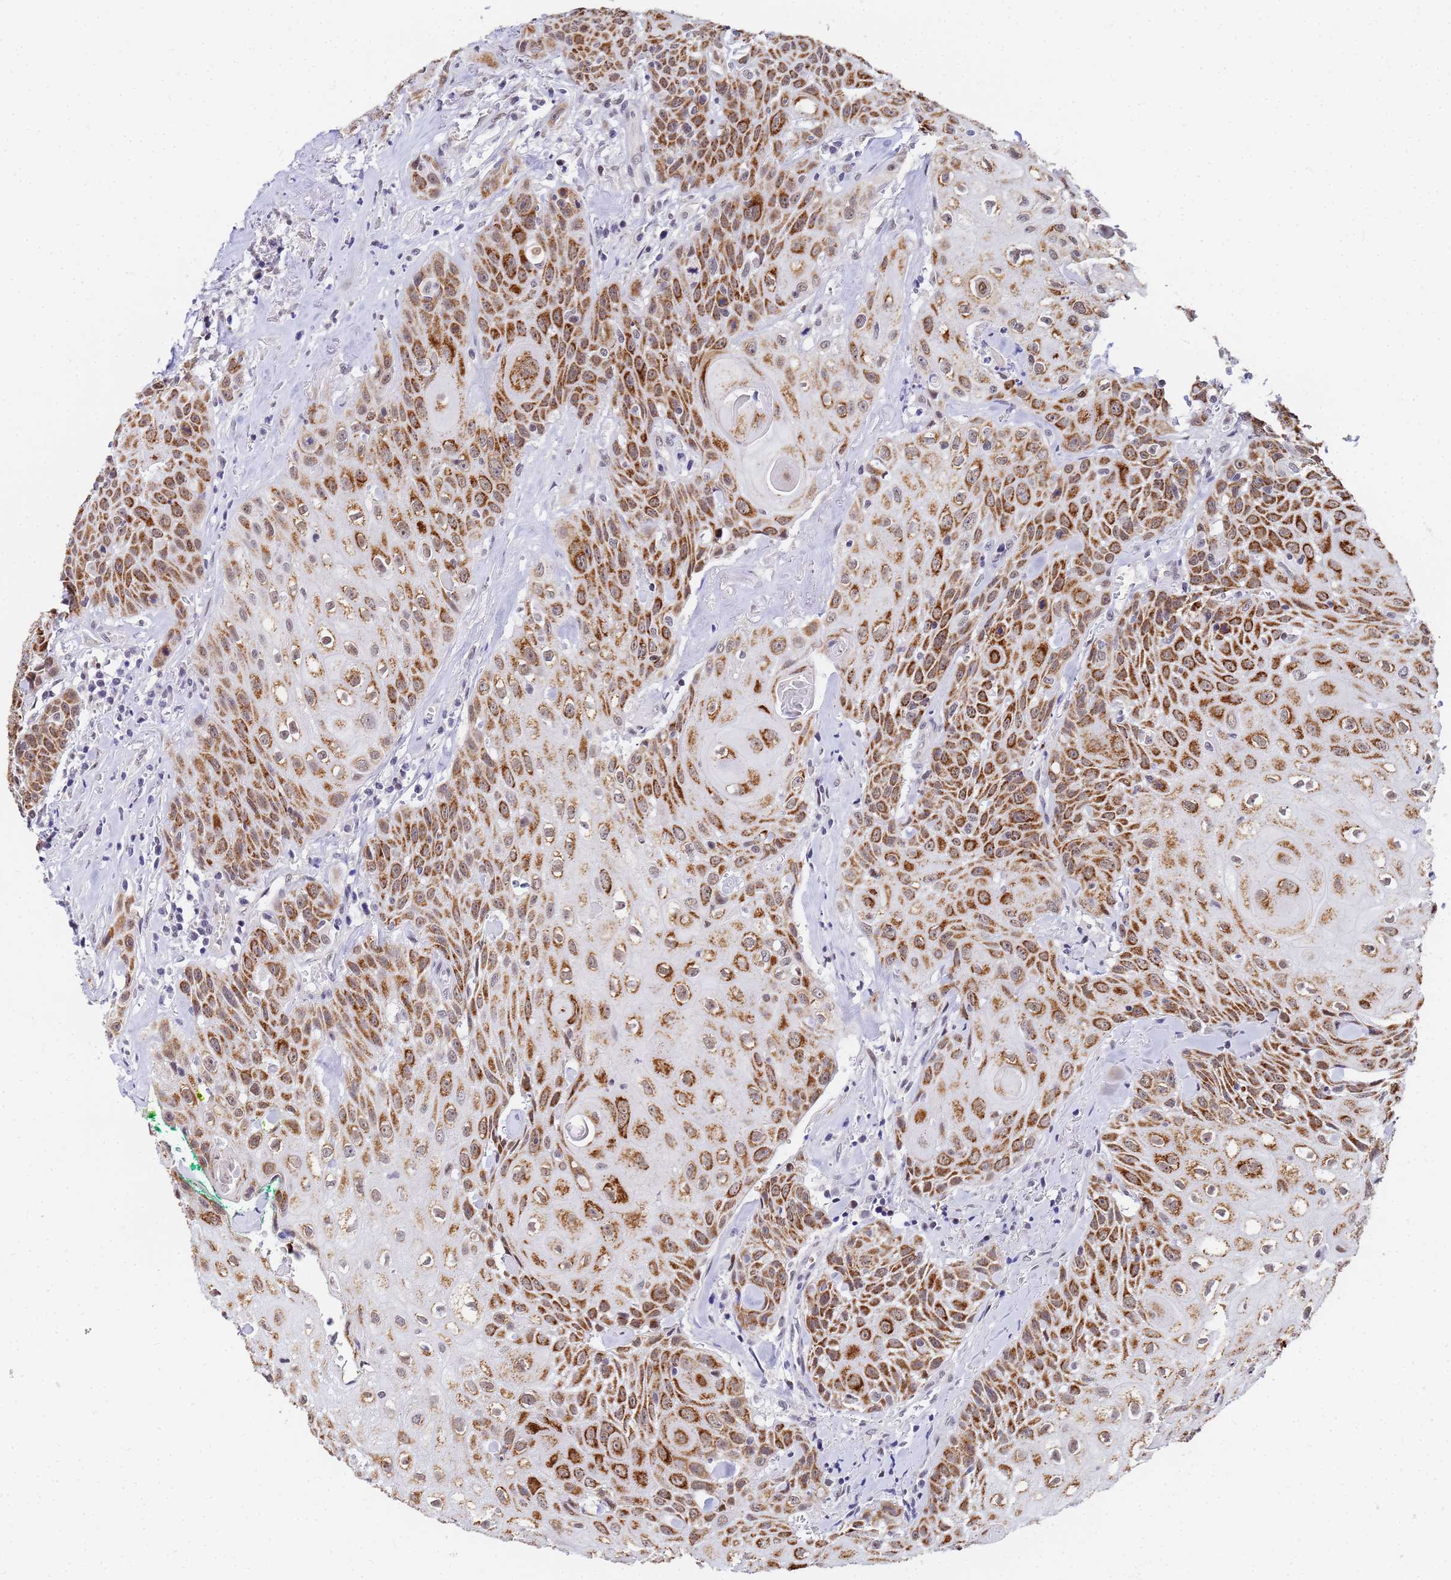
{"staining": {"intensity": "moderate", "quantity": ">75%", "location": "cytoplasmic/membranous"}, "tissue": "head and neck cancer", "cell_type": "Tumor cells", "image_type": "cancer", "snomed": [{"axis": "morphology", "description": "Squamous cell carcinoma, NOS"}, {"axis": "topography", "description": "Oral tissue"}, {"axis": "topography", "description": "Head-Neck"}], "caption": "IHC histopathology image of head and neck squamous cell carcinoma stained for a protein (brown), which demonstrates medium levels of moderate cytoplasmic/membranous expression in about >75% of tumor cells.", "gene": "CKMT1A", "patient": {"sex": "female", "age": 82}}